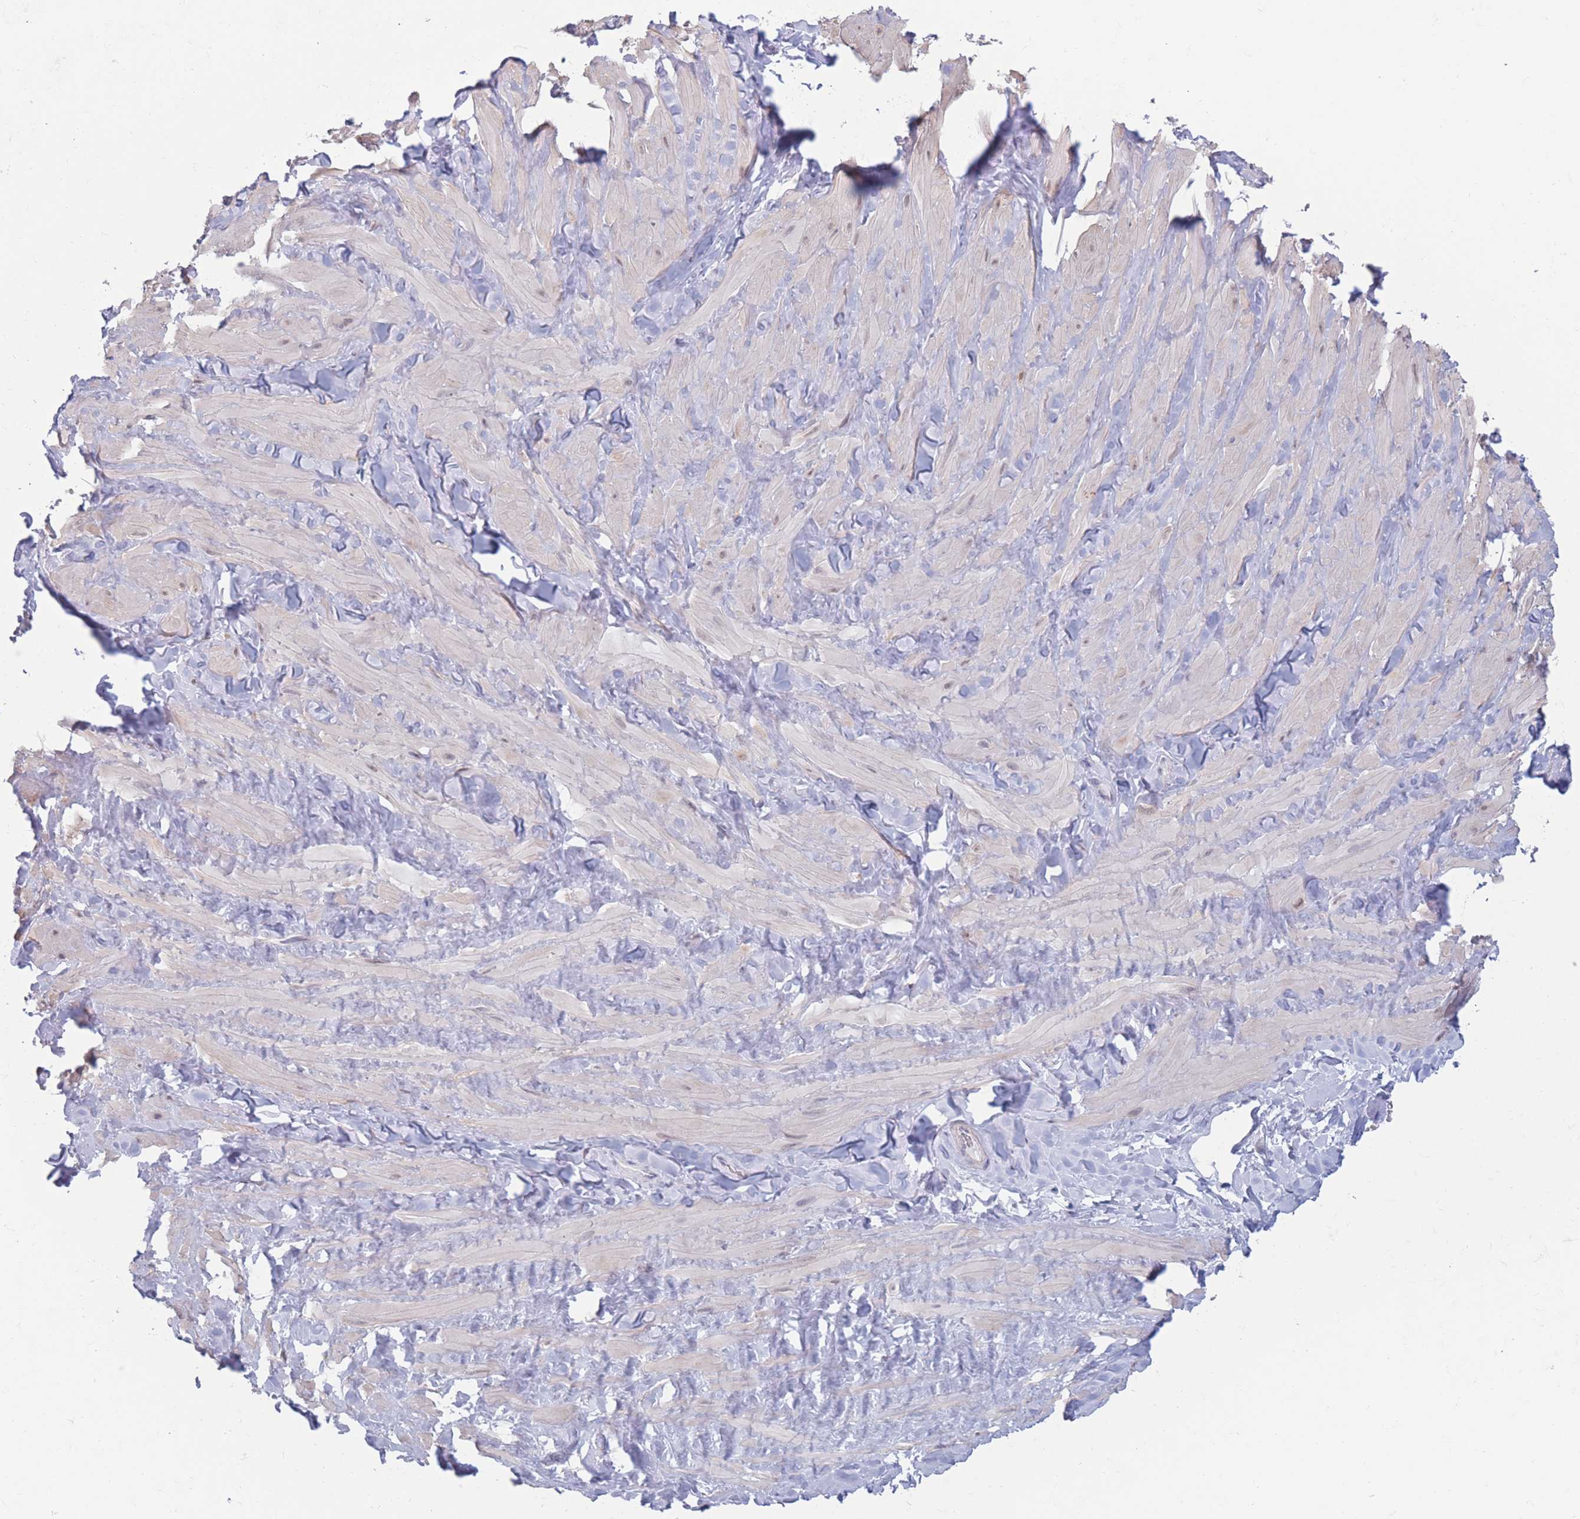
{"staining": {"intensity": "negative", "quantity": "none", "location": "none"}, "tissue": "adipose tissue", "cell_type": "Adipocytes", "image_type": "normal", "snomed": [{"axis": "morphology", "description": "Normal tissue, NOS"}, {"axis": "topography", "description": "Soft tissue"}, {"axis": "topography", "description": "Vascular tissue"}], "caption": "Adipocytes show no significant protein expression in normal adipose tissue. (IHC, brightfield microscopy, high magnification).", "gene": "PODXL", "patient": {"sex": "male", "age": 41}}